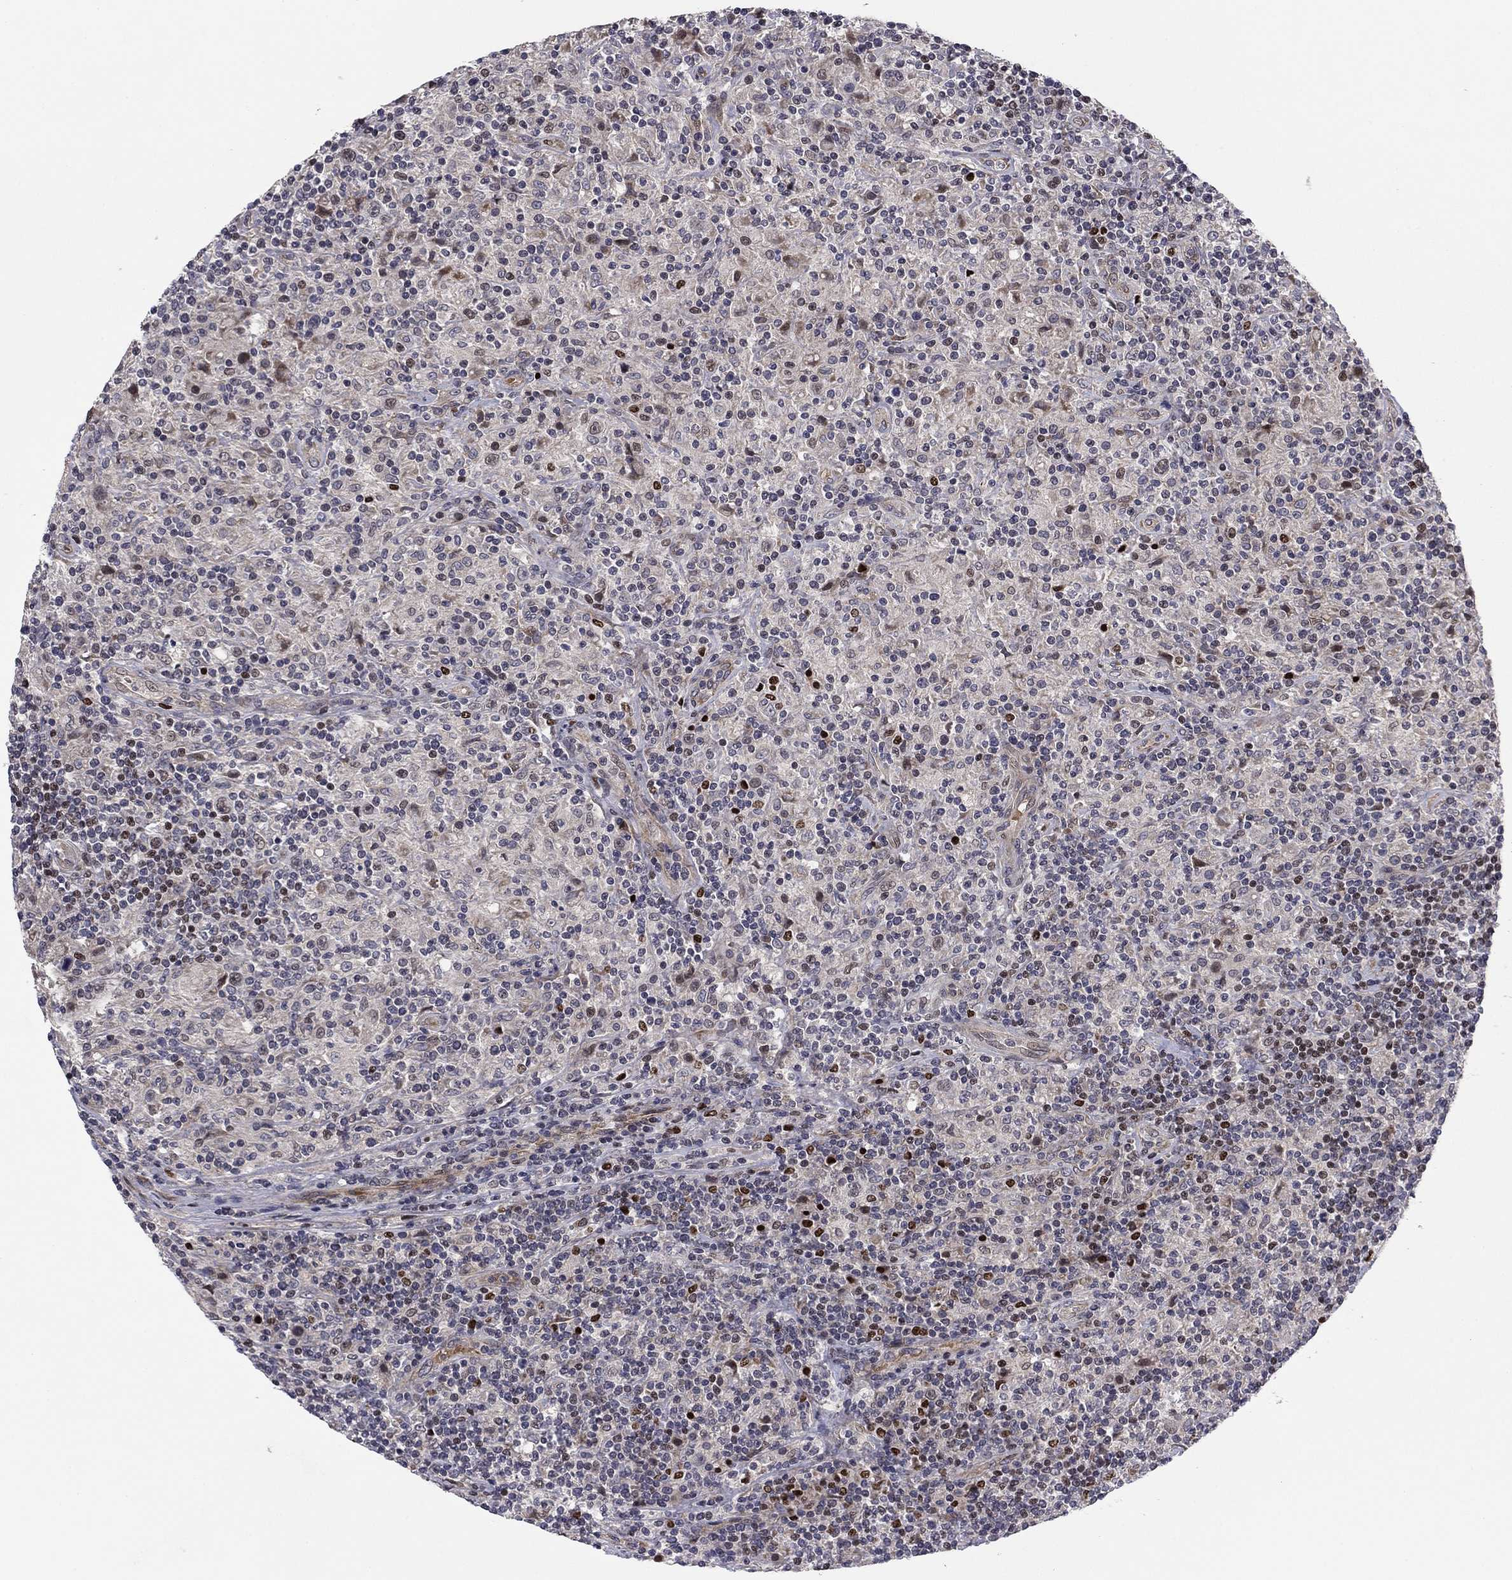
{"staining": {"intensity": "negative", "quantity": "none", "location": "none"}, "tissue": "lymphoma", "cell_type": "Tumor cells", "image_type": "cancer", "snomed": [{"axis": "morphology", "description": "Hodgkin's disease, NOS"}, {"axis": "topography", "description": "Lymph node"}], "caption": "IHC photomicrograph of neoplastic tissue: lymphoma stained with DAB exhibits no significant protein staining in tumor cells. (DAB (3,3'-diaminobenzidine) IHC, high magnification).", "gene": "BCL11A", "patient": {"sex": "male", "age": 70}}